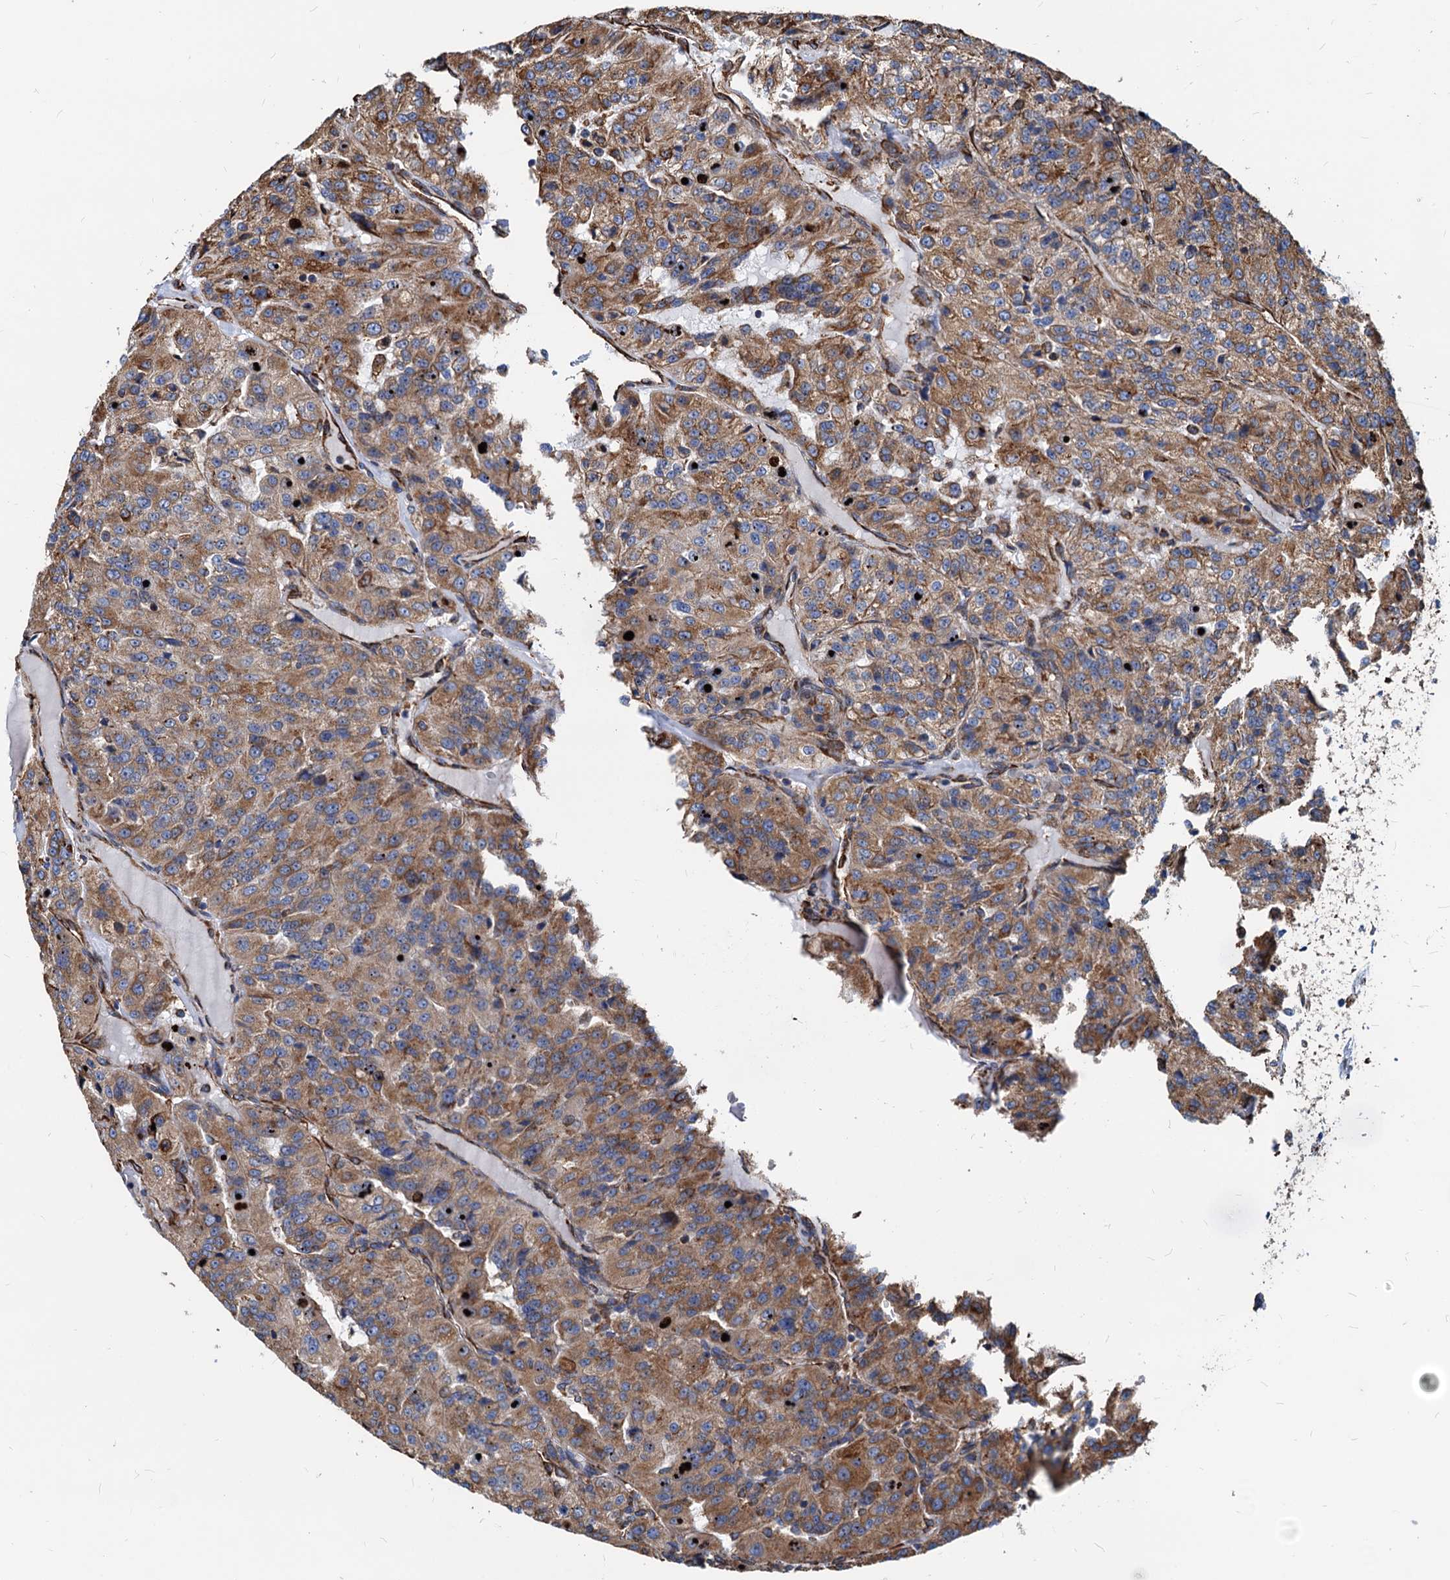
{"staining": {"intensity": "moderate", "quantity": ">75%", "location": "cytoplasmic/membranous"}, "tissue": "renal cancer", "cell_type": "Tumor cells", "image_type": "cancer", "snomed": [{"axis": "morphology", "description": "Adenocarcinoma, NOS"}, {"axis": "topography", "description": "Kidney"}], "caption": "High-power microscopy captured an immunohistochemistry (IHC) photomicrograph of renal cancer, revealing moderate cytoplasmic/membranous expression in about >75% of tumor cells. (Brightfield microscopy of DAB IHC at high magnification).", "gene": "HSPA5", "patient": {"sex": "female", "age": 63}}